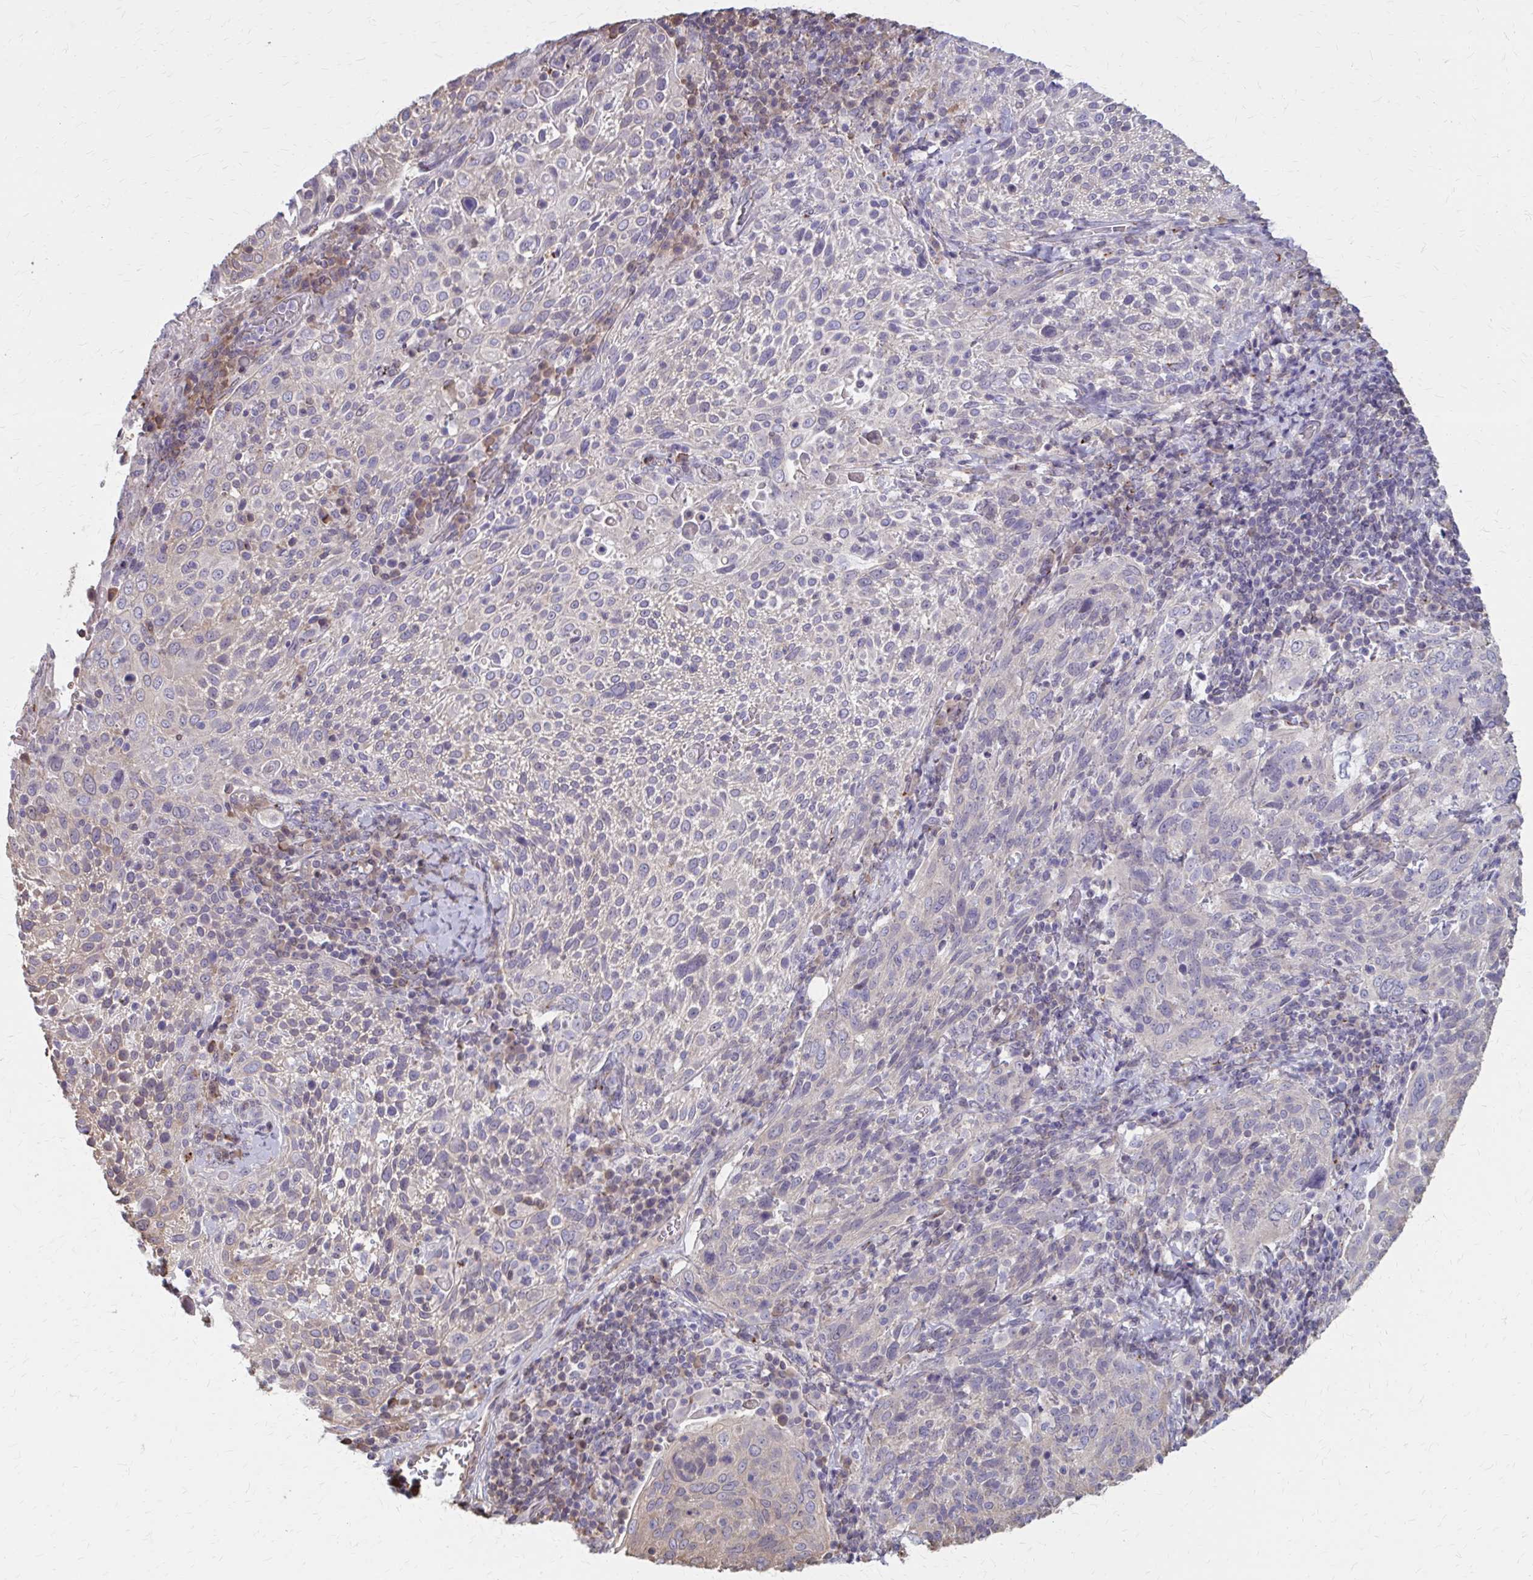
{"staining": {"intensity": "negative", "quantity": "none", "location": "none"}, "tissue": "cervical cancer", "cell_type": "Tumor cells", "image_type": "cancer", "snomed": [{"axis": "morphology", "description": "Squamous cell carcinoma, NOS"}, {"axis": "topography", "description": "Cervix"}], "caption": "DAB (3,3'-diaminobenzidine) immunohistochemical staining of human squamous cell carcinoma (cervical) exhibits no significant expression in tumor cells.", "gene": "IFI44L", "patient": {"sex": "female", "age": 61}}